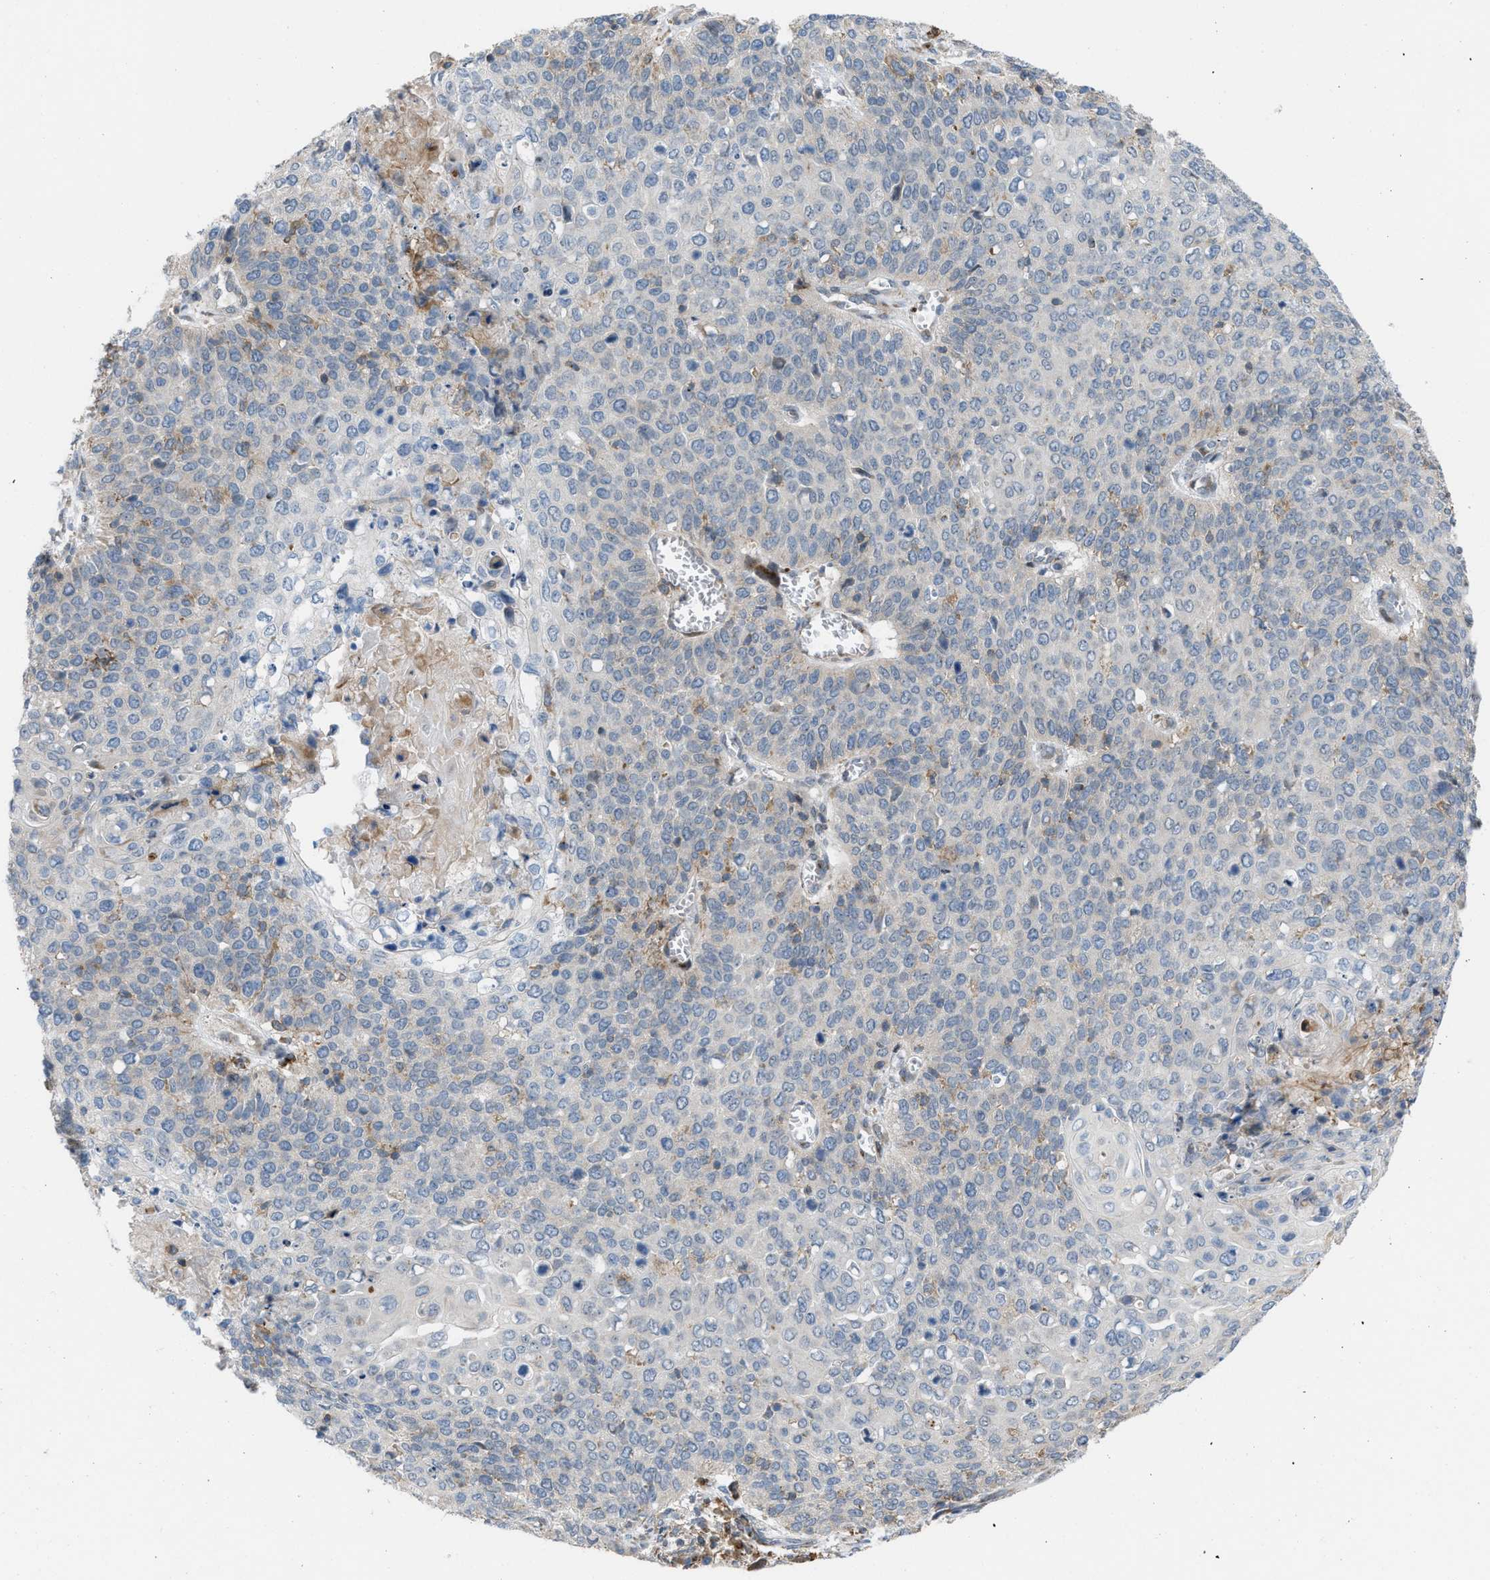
{"staining": {"intensity": "negative", "quantity": "none", "location": "none"}, "tissue": "cervical cancer", "cell_type": "Tumor cells", "image_type": "cancer", "snomed": [{"axis": "morphology", "description": "Squamous cell carcinoma, NOS"}, {"axis": "topography", "description": "Cervix"}], "caption": "An image of human squamous cell carcinoma (cervical) is negative for staining in tumor cells.", "gene": "DIPK1A", "patient": {"sex": "female", "age": 39}}